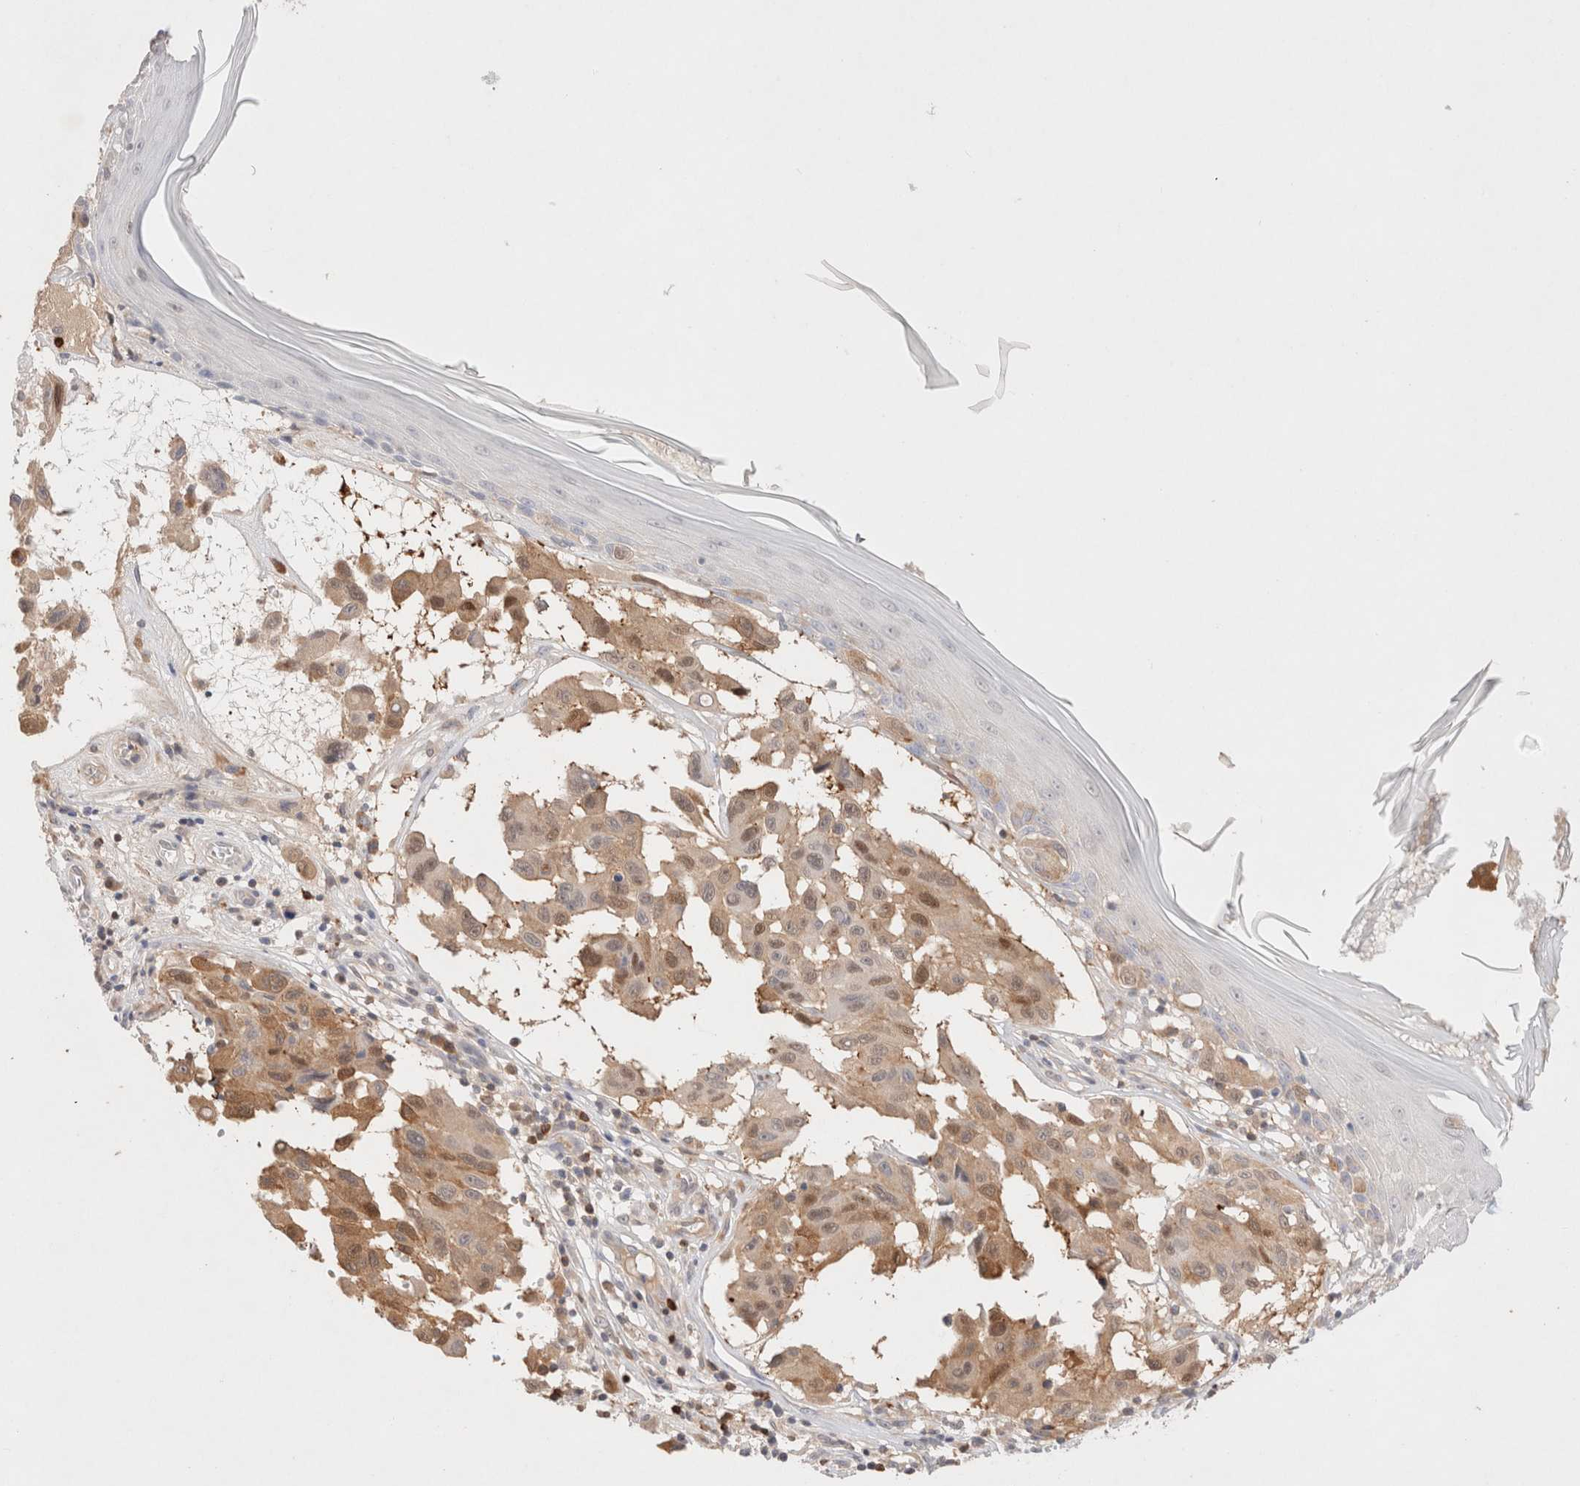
{"staining": {"intensity": "moderate", "quantity": ">75%", "location": "cytoplasmic/membranous,nuclear"}, "tissue": "melanoma", "cell_type": "Tumor cells", "image_type": "cancer", "snomed": [{"axis": "morphology", "description": "Malignant melanoma, NOS"}, {"axis": "topography", "description": "Skin"}], "caption": "Moderate cytoplasmic/membranous and nuclear expression for a protein is present in approximately >75% of tumor cells of malignant melanoma using IHC.", "gene": "STARD10", "patient": {"sex": "male", "age": 30}}